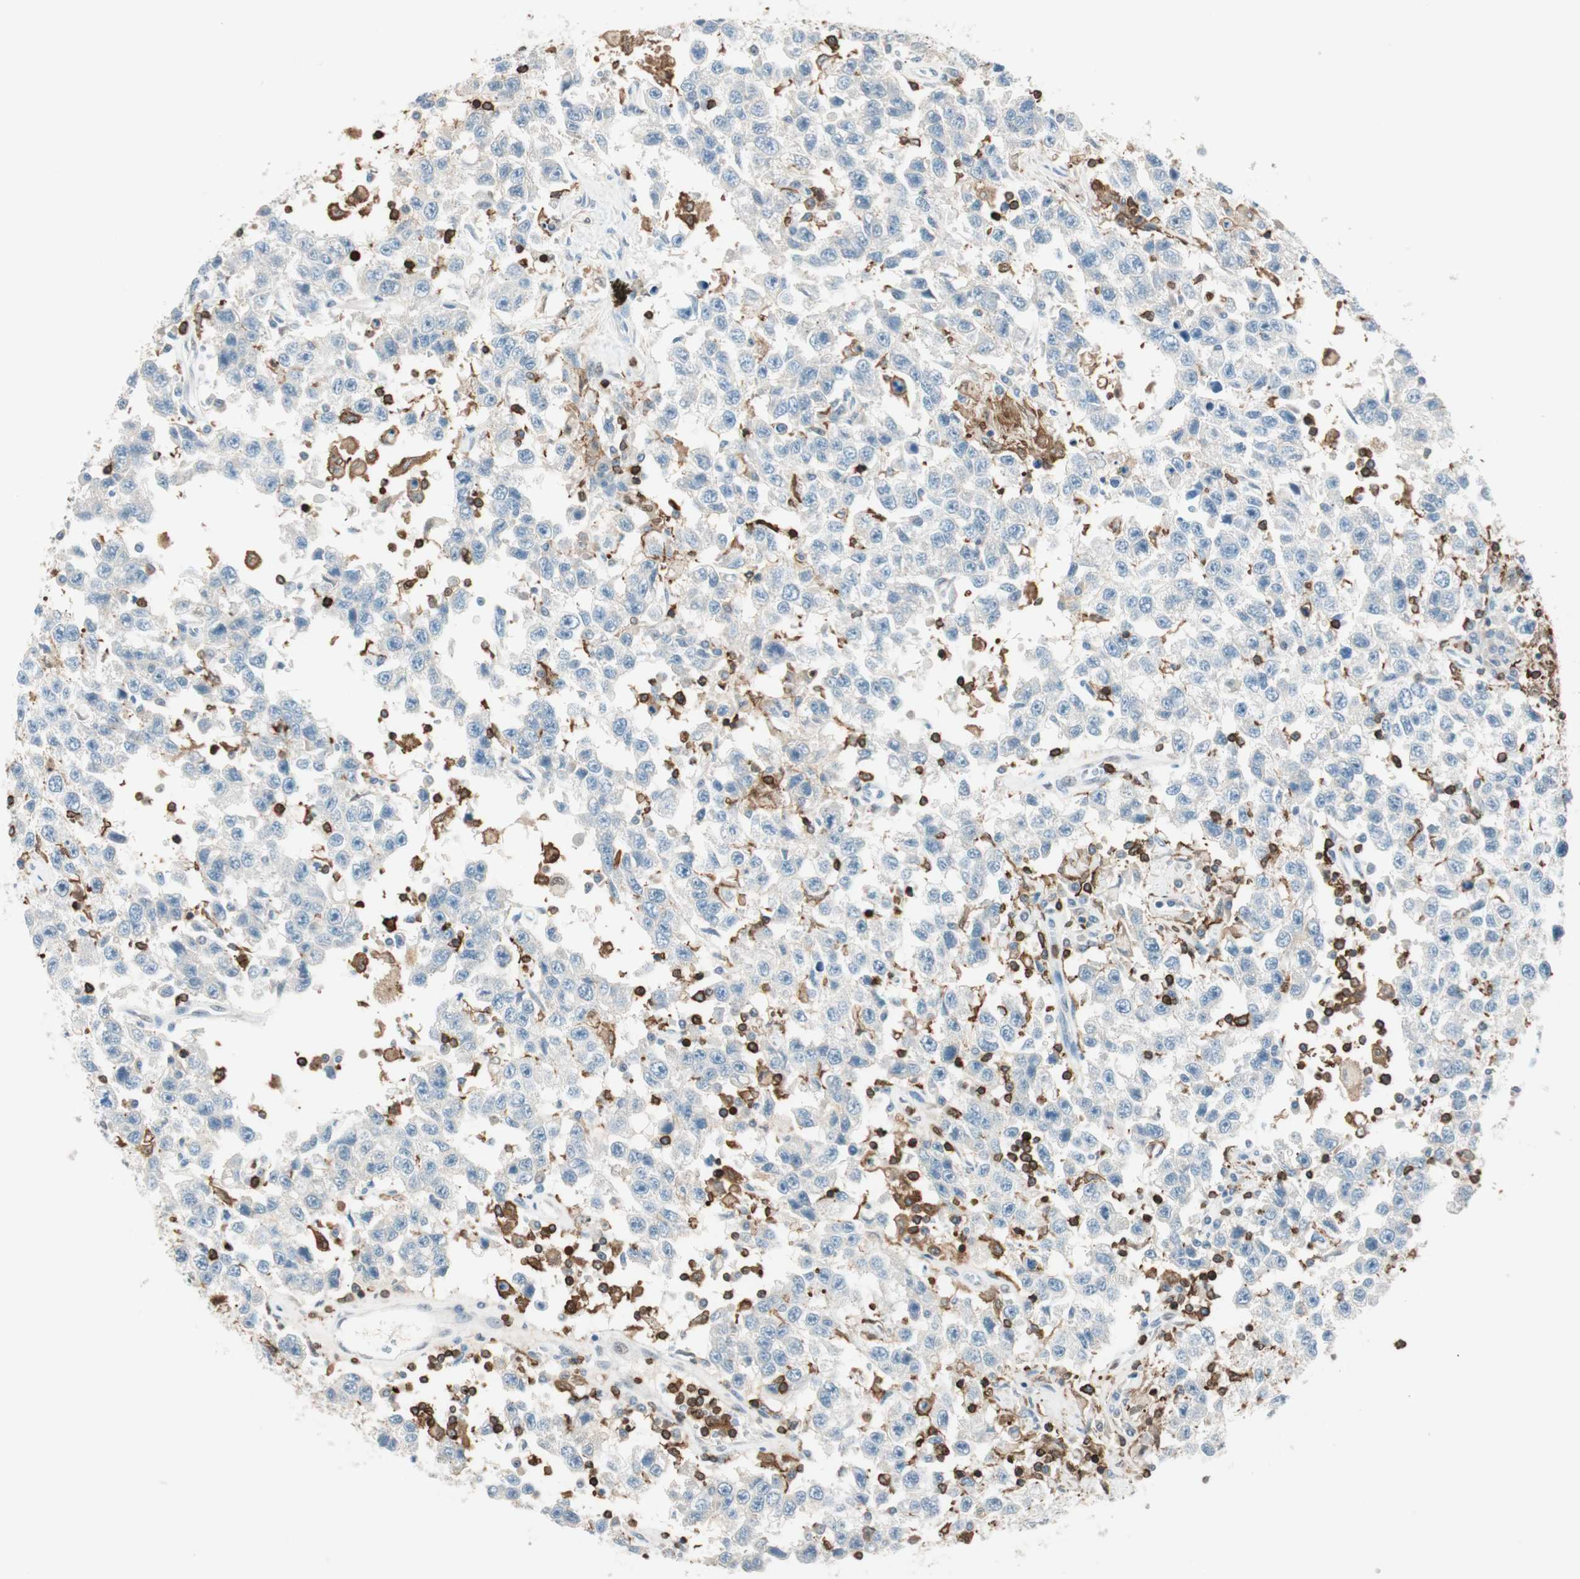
{"staining": {"intensity": "weak", "quantity": "25%-75%", "location": "cytoplasmic/membranous"}, "tissue": "testis cancer", "cell_type": "Tumor cells", "image_type": "cancer", "snomed": [{"axis": "morphology", "description": "Seminoma, NOS"}, {"axis": "topography", "description": "Testis"}], "caption": "There is low levels of weak cytoplasmic/membranous positivity in tumor cells of seminoma (testis), as demonstrated by immunohistochemical staining (brown color).", "gene": "HPGD", "patient": {"sex": "male", "age": 41}}